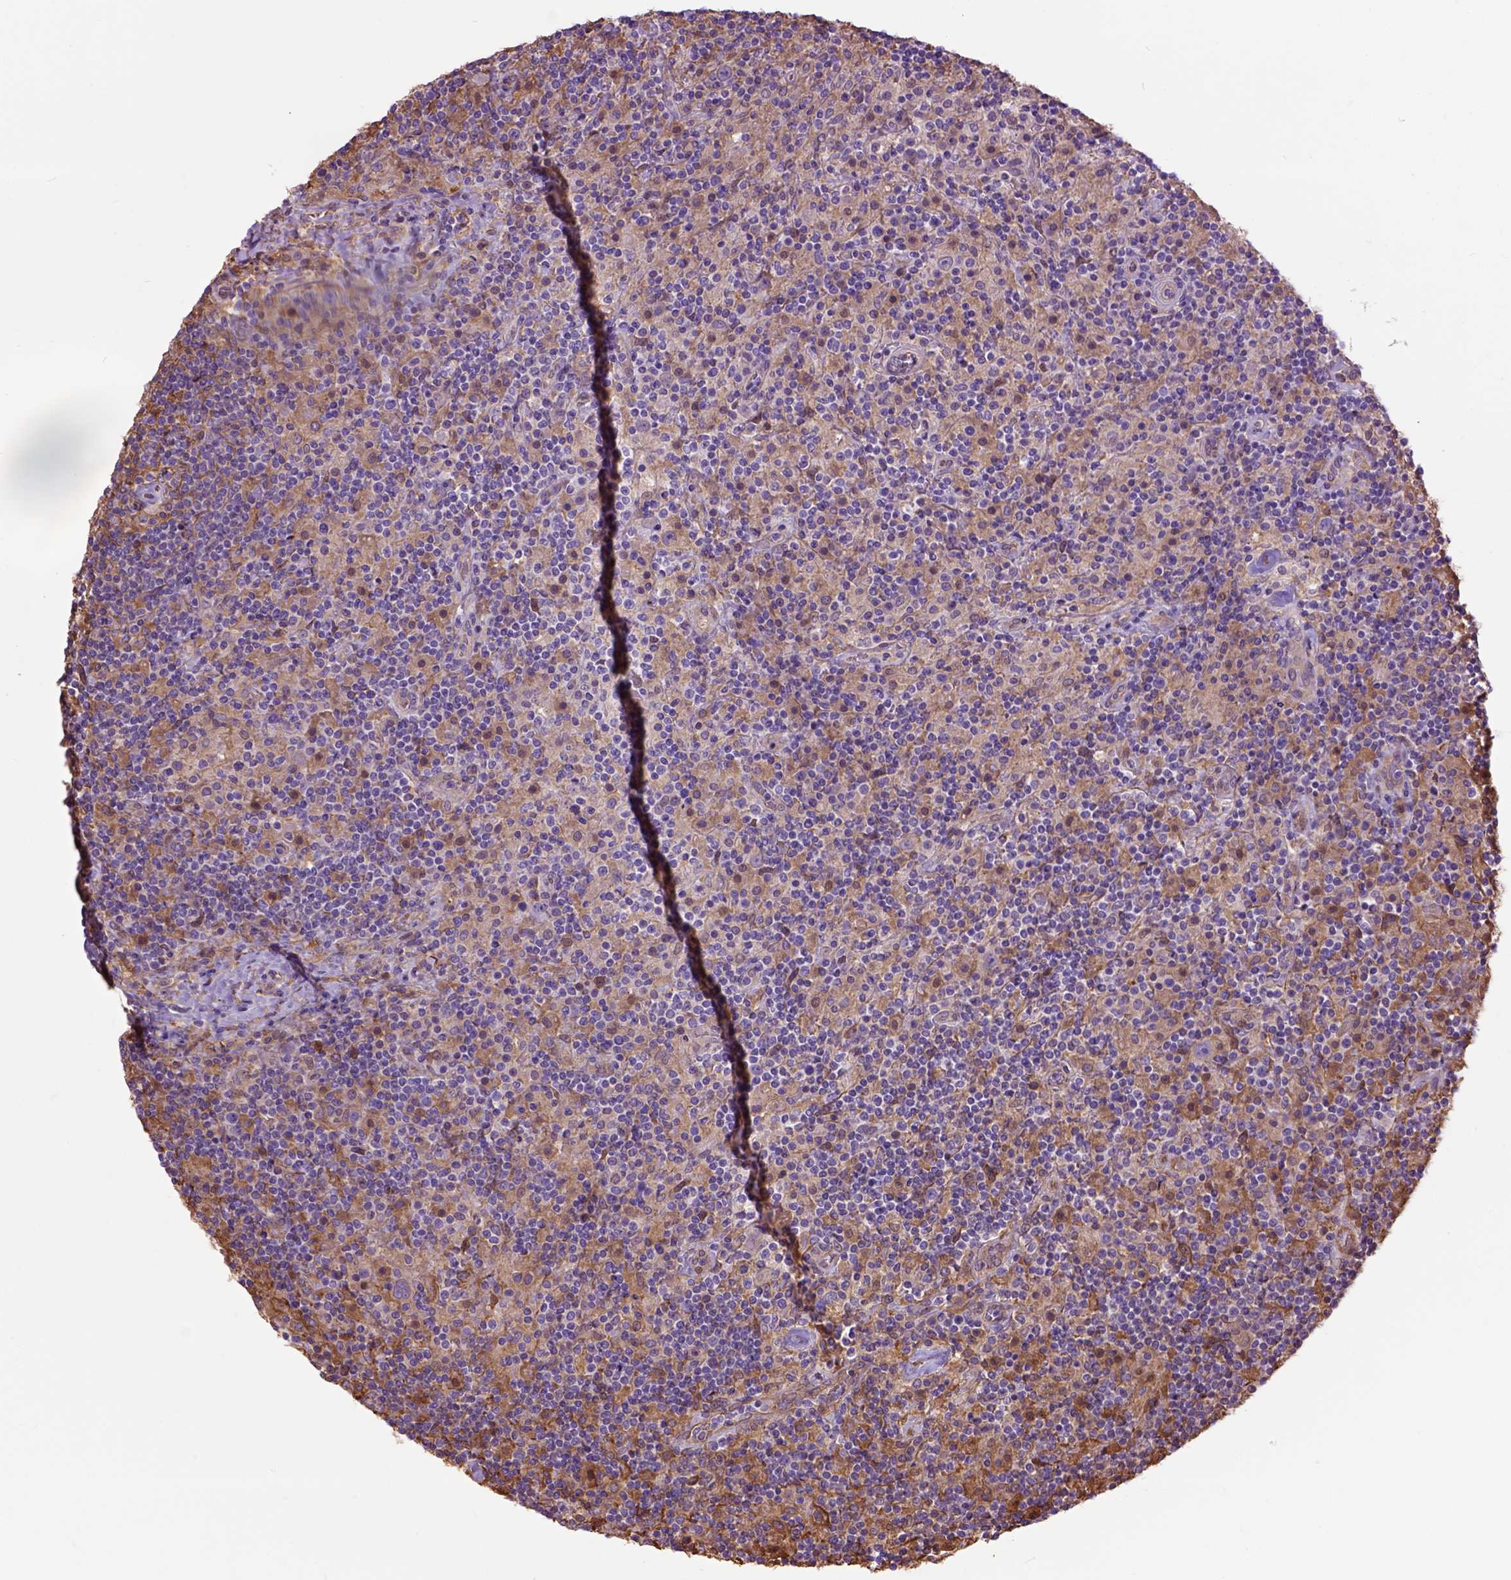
{"staining": {"intensity": "moderate", "quantity": ">75%", "location": "cytoplasmic/membranous"}, "tissue": "lymphoma", "cell_type": "Tumor cells", "image_type": "cancer", "snomed": [{"axis": "morphology", "description": "Hodgkin's disease, NOS"}, {"axis": "topography", "description": "Lymph node"}], "caption": "An image showing moderate cytoplasmic/membranous staining in approximately >75% of tumor cells in Hodgkin's disease, as visualized by brown immunohistochemical staining.", "gene": "SEMA4F", "patient": {"sex": "male", "age": 70}}